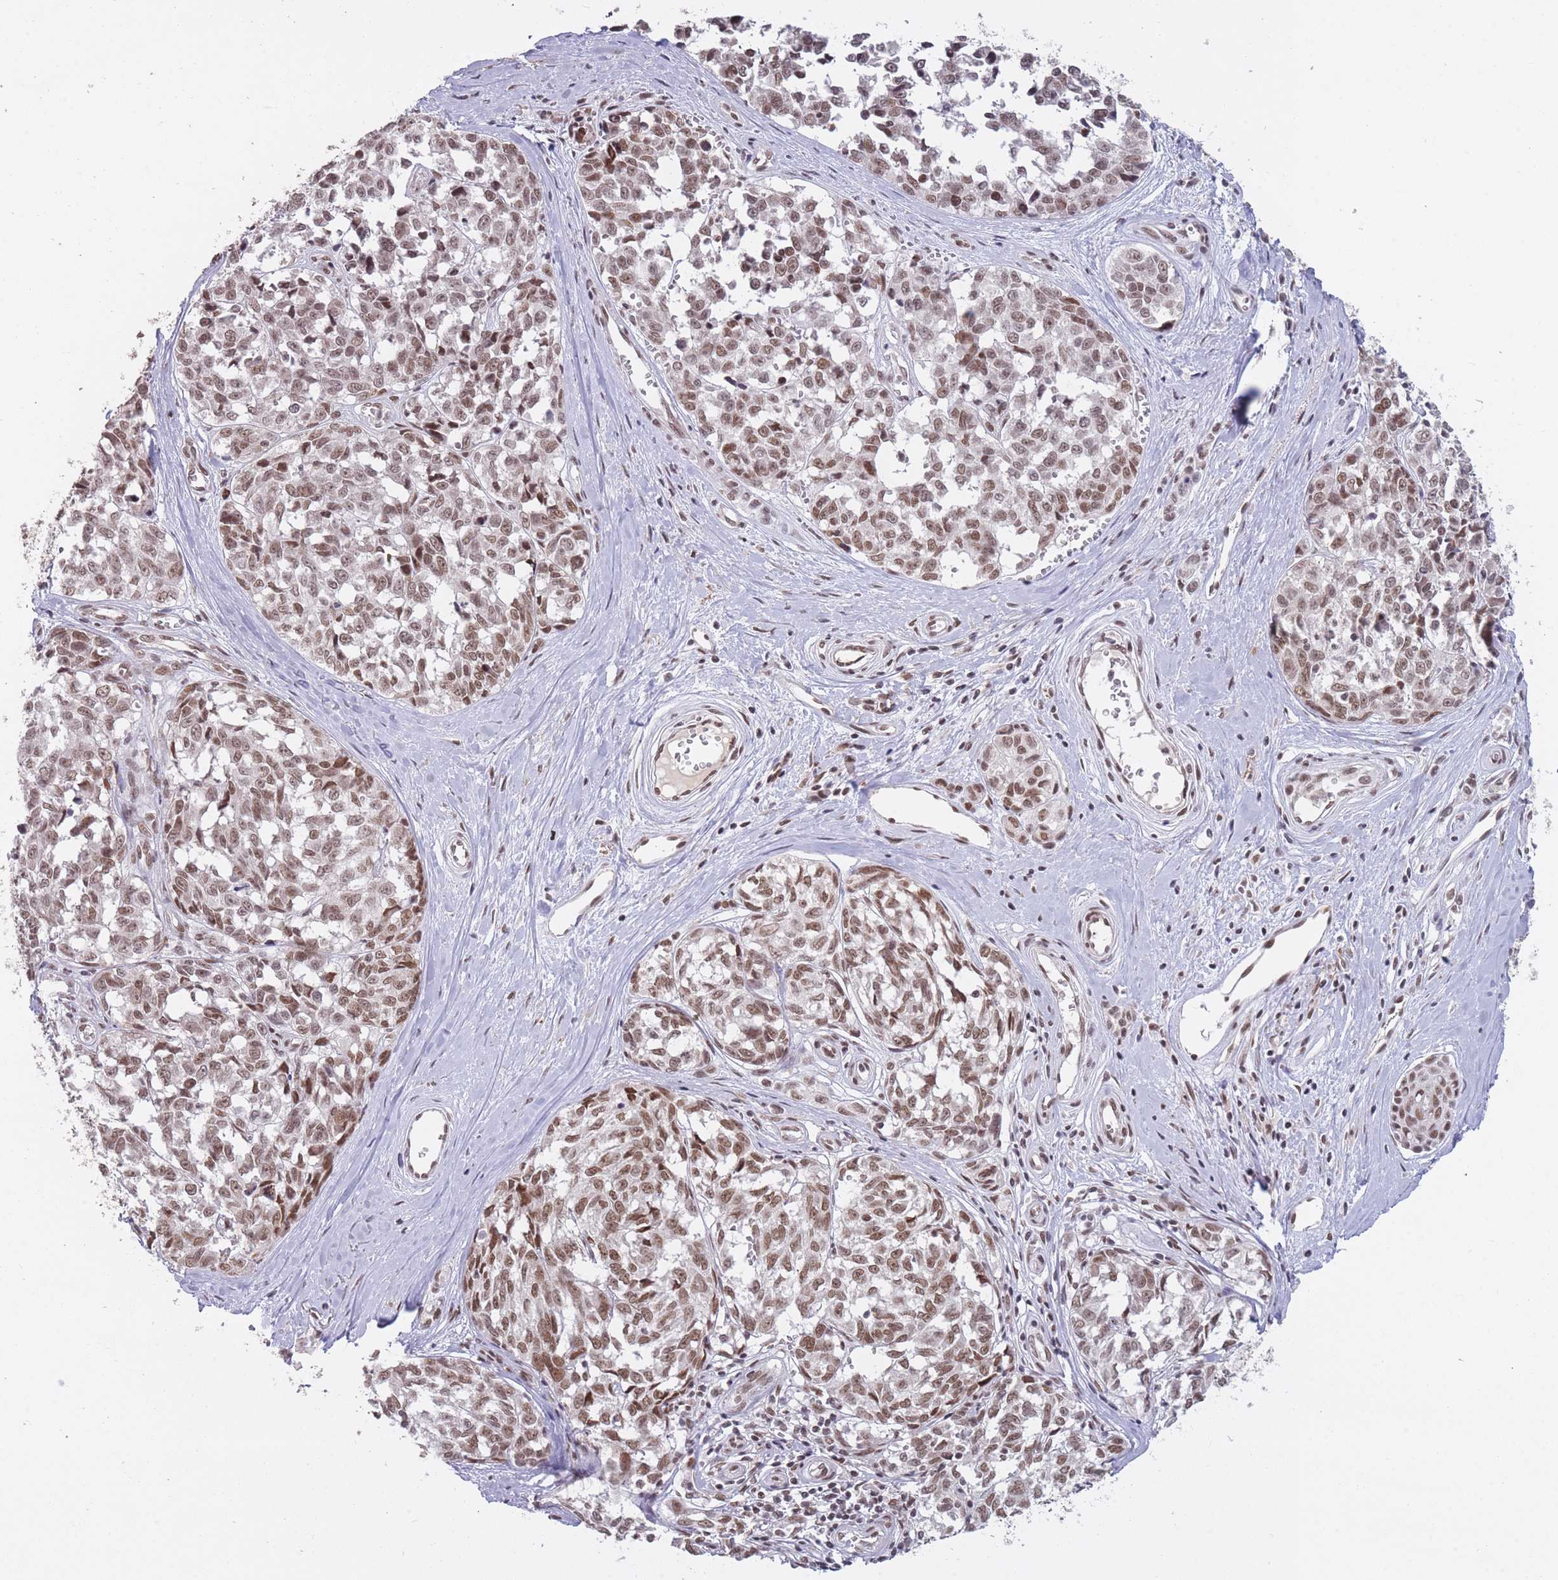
{"staining": {"intensity": "moderate", "quantity": ">75%", "location": "nuclear"}, "tissue": "melanoma", "cell_type": "Tumor cells", "image_type": "cancer", "snomed": [{"axis": "morphology", "description": "Normal tissue, NOS"}, {"axis": "morphology", "description": "Malignant melanoma, NOS"}, {"axis": "topography", "description": "Skin"}], "caption": "DAB immunohistochemical staining of melanoma reveals moderate nuclear protein expression in approximately >75% of tumor cells.", "gene": "HNRNPUL1", "patient": {"sex": "female", "age": 64}}